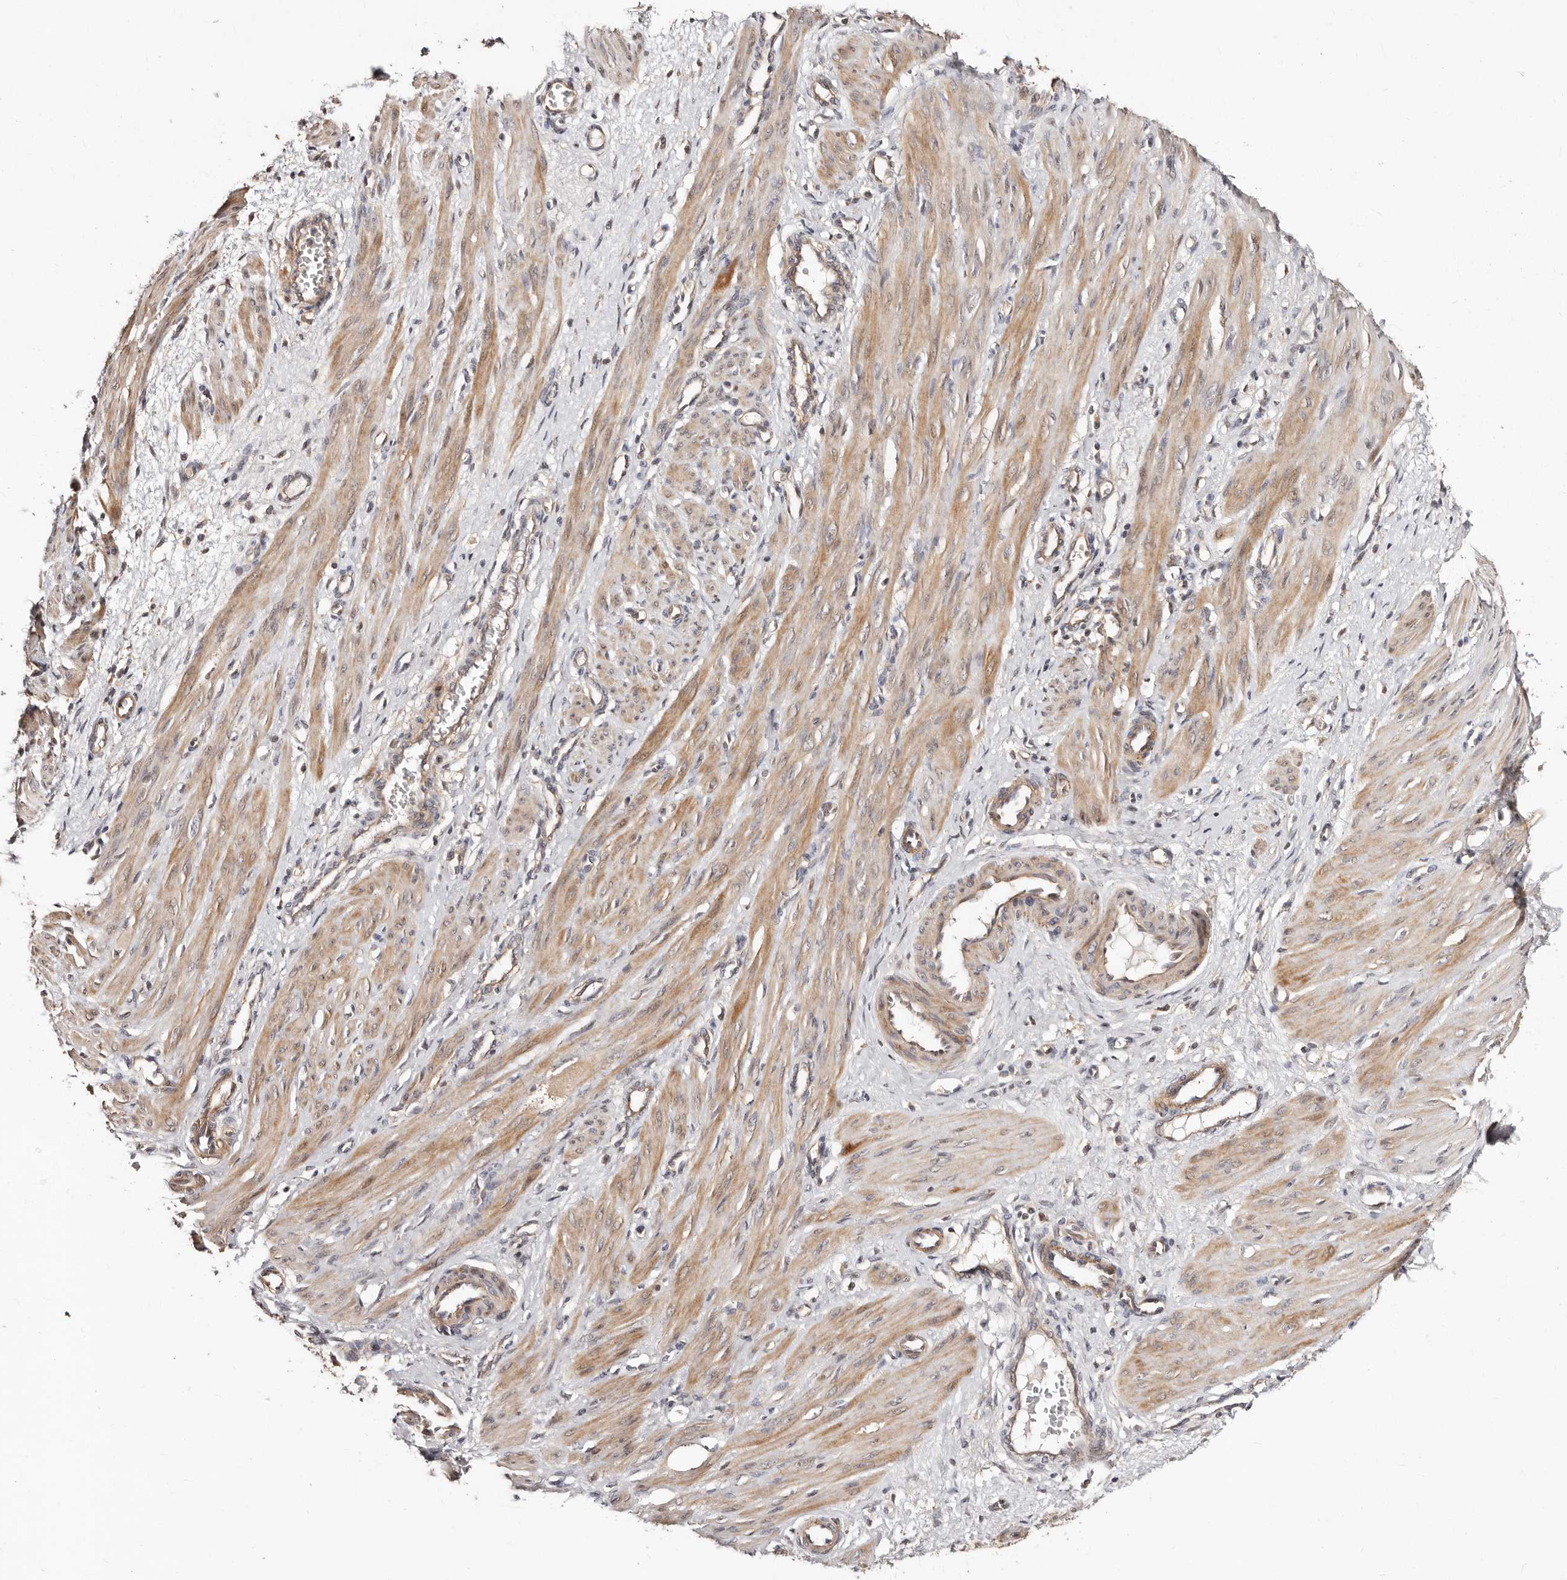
{"staining": {"intensity": "moderate", "quantity": ">75%", "location": "cytoplasmic/membranous"}, "tissue": "smooth muscle", "cell_type": "Smooth muscle cells", "image_type": "normal", "snomed": [{"axis": "morphology", "description": "Normal tissue, NOS"}, {"axis": "topography", "description": "Endometrium"}], "caption": "Immunohistochemistry photomicrograph of benign smooth muscle: human smooth muscle stained using immunohistochemistry (IHC) exhibits medium levels of moderate protein expression localized specifically in the cytoplasmic/membranous of smooth muscle cells, appearing as a cytoplasmic/membranous brown color.", "gene": "APOL6", "patient": {"sex": "female", "age": 33}}